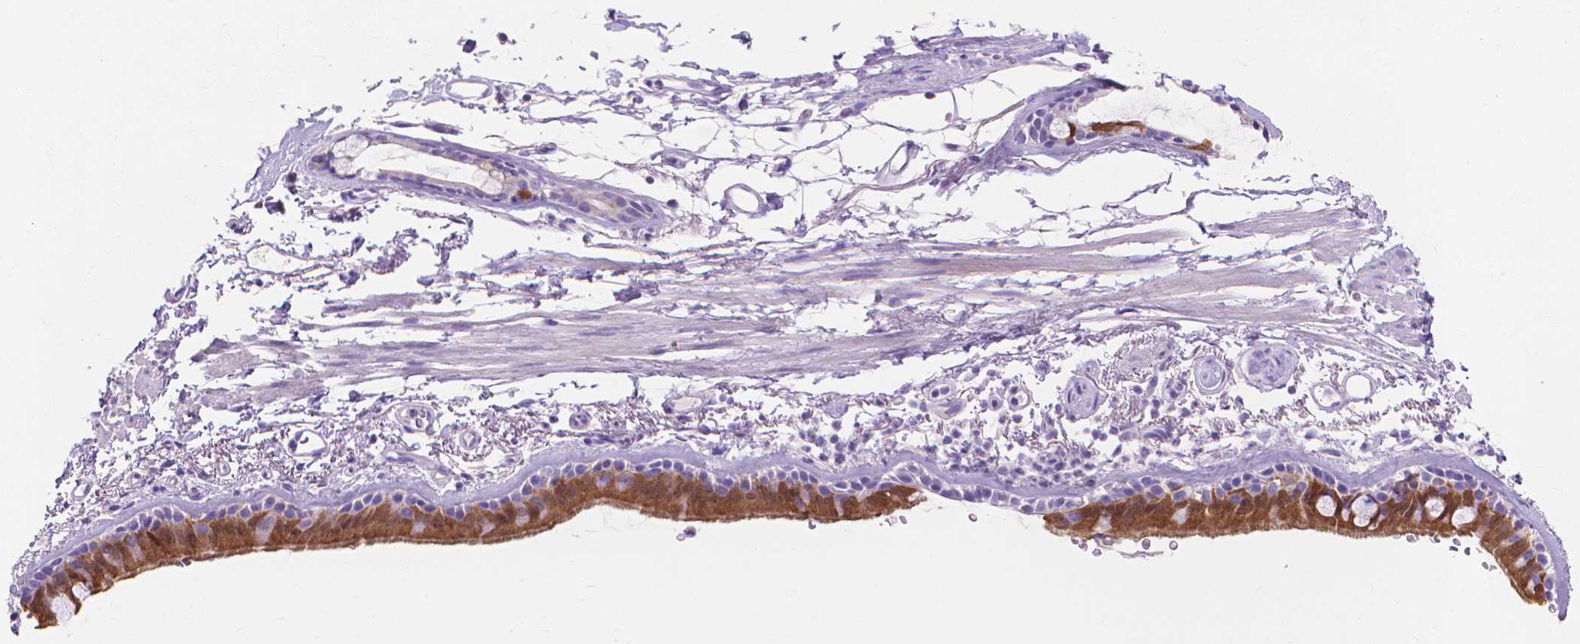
{"staining": {"intensity": "moderate", "quantity": ">75%", "location": "cytoplasmic/membranous"}, "tissue": "bronchus", "cell_type": "Respiratory epithelial cells", "image_type": "normal", "snomed": [{"axis": "morphology", "description": "Normal tissue, NOS"}, {"axis": "topography", "description": "Lymph node"}, {"axis": "topography", "description": "Bronchus"}], "caption": "DAB (3,3'-diaminobenzidine) immunohistochemical staining of normal human bronchus demonstrates moderate cytoplasmic/membranous protein expression in about >75% of respiratory epithelial cells.", "gene": "MMP11", "patient": {"sex": "female", "age": 70}}